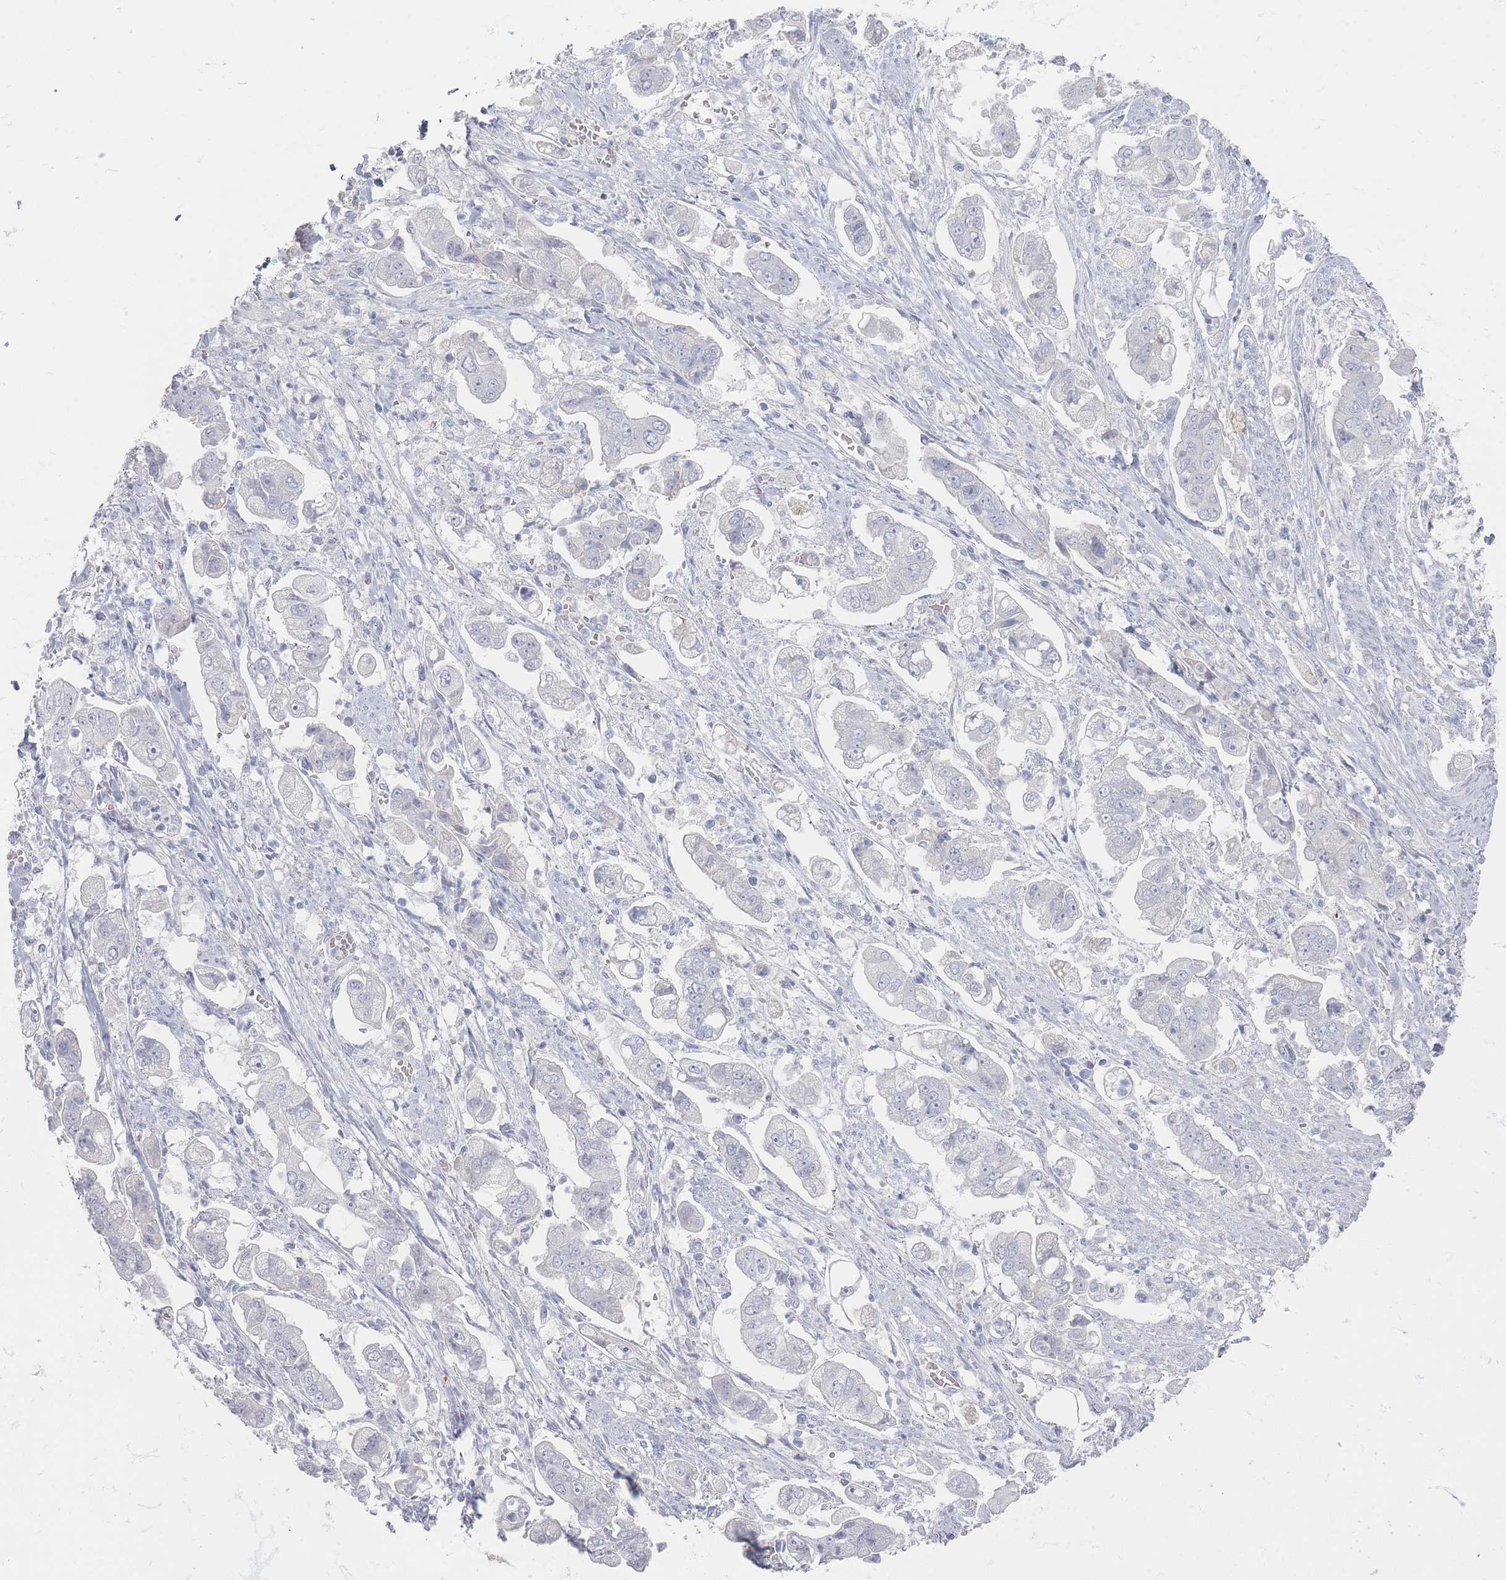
{"staining": {"intensity": "negative", "quantity": "none", "location": "none"}, "tissue": "stomach cancer", "cell_type": "Tumor cells", "image_type": "cancer", "snomed": [{"axis": "morphology", "description": "Adenocarcinoma, NOS"}, {"axis": "topography", "description": "Stomach"}], "caption": "Immunohistochemical staining of stomach cancer displays no significant positivity in tumor cells.", "gene": "CD37", "patient": {"sex": "male", "age": 62}}